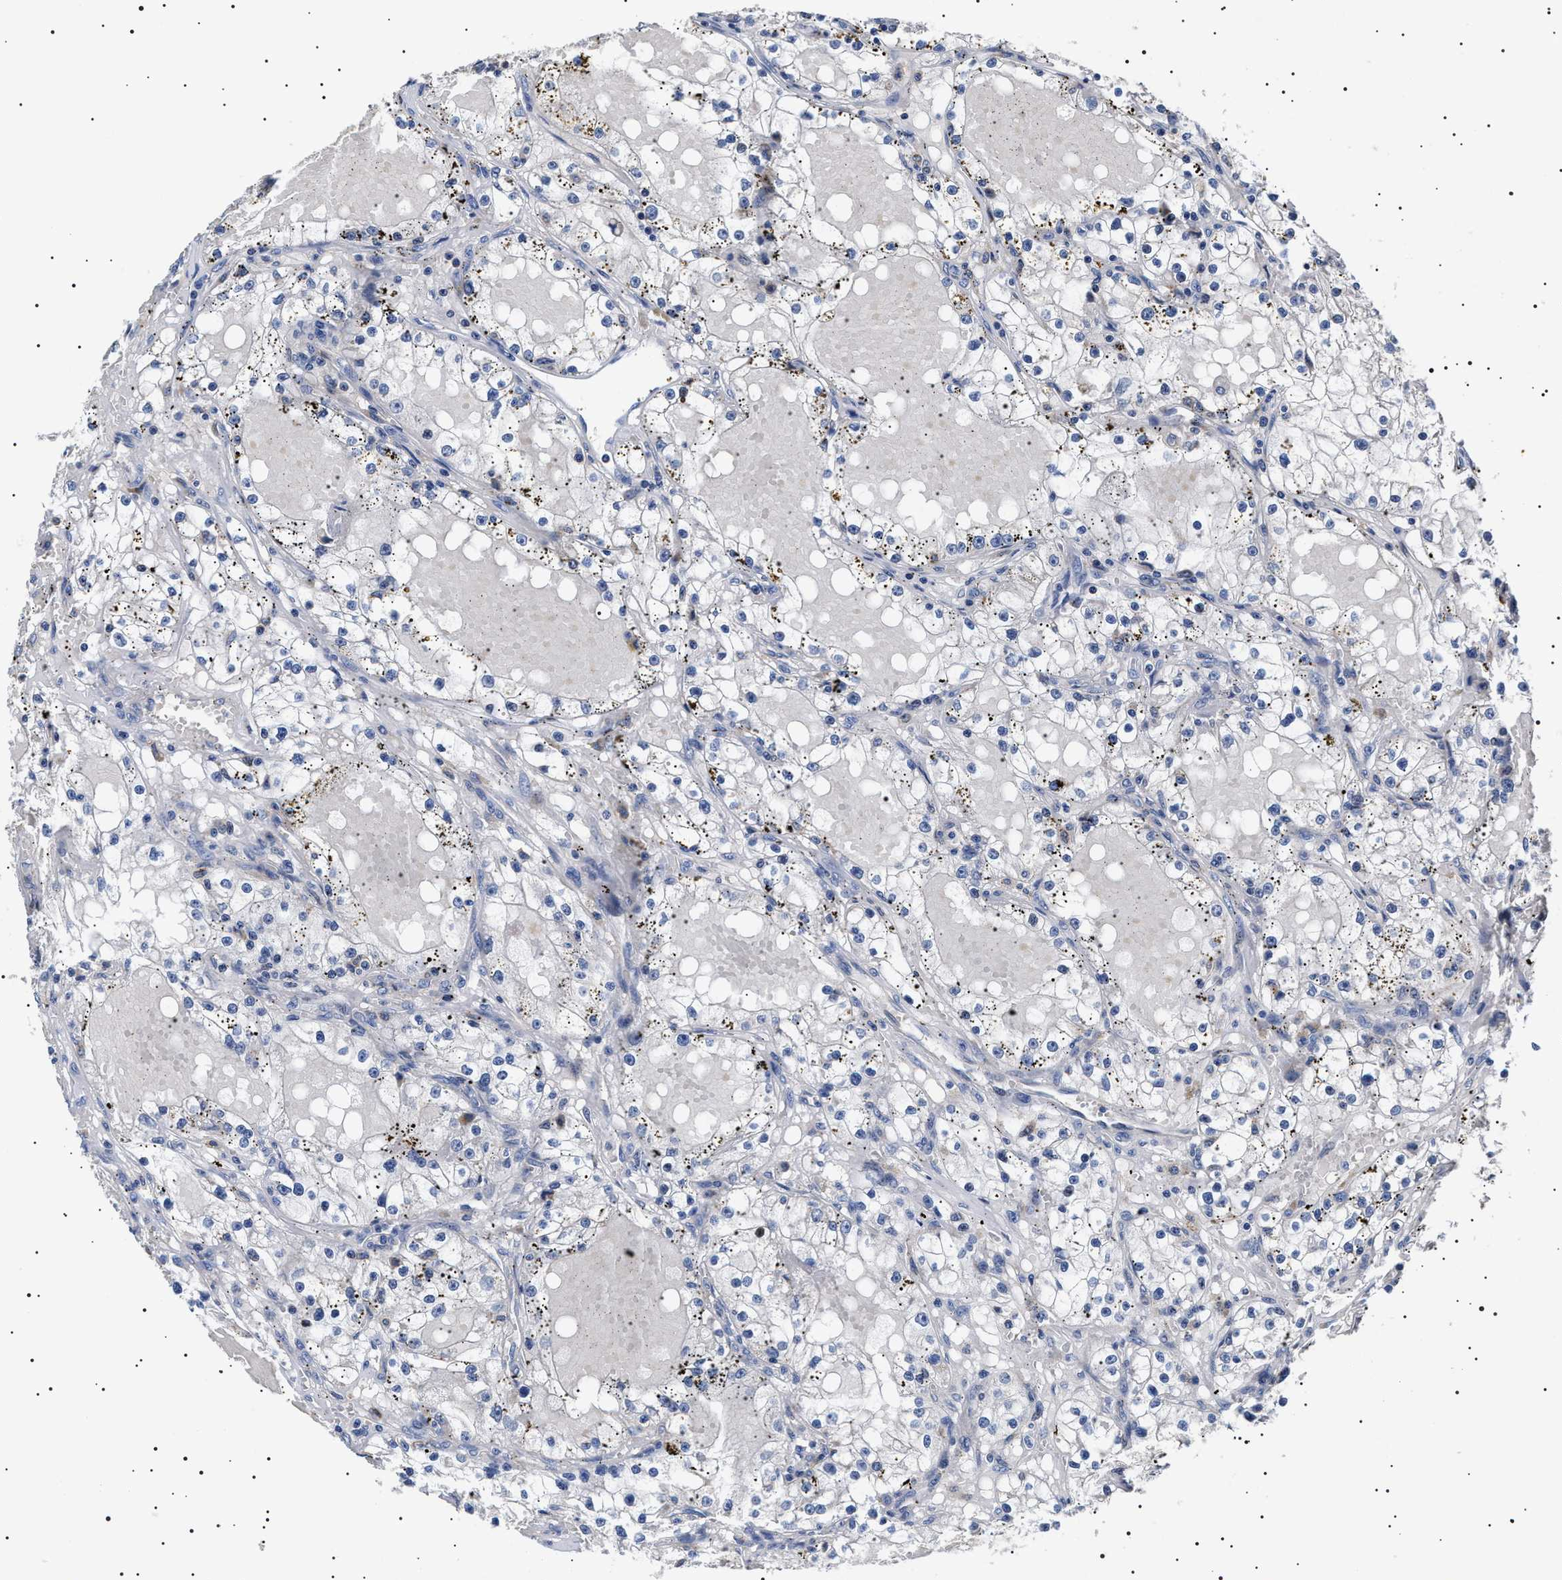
{"staining": {"intensity": "moderate", "quantity": "<25%", "location": "cytoplasmic/membranous"}, "tissue": "renal cancer", "cell_type": "Tumor cells", "image_type": "cancer", "snomed": [{"axis": "morphology", "description": "Adenocarcinoma, NOS"}, {"axis": "topography", "description": "Kidney"}], "caption": "About <25% of tumor cells in human adenocarcinoma (renal) exhibit moderate cytoplasmic/membranous protein staining as visualized by brown immunohistochemical staining.", "gene": "SLC4A7", "patient": {"sex": "male", "age": 56}}